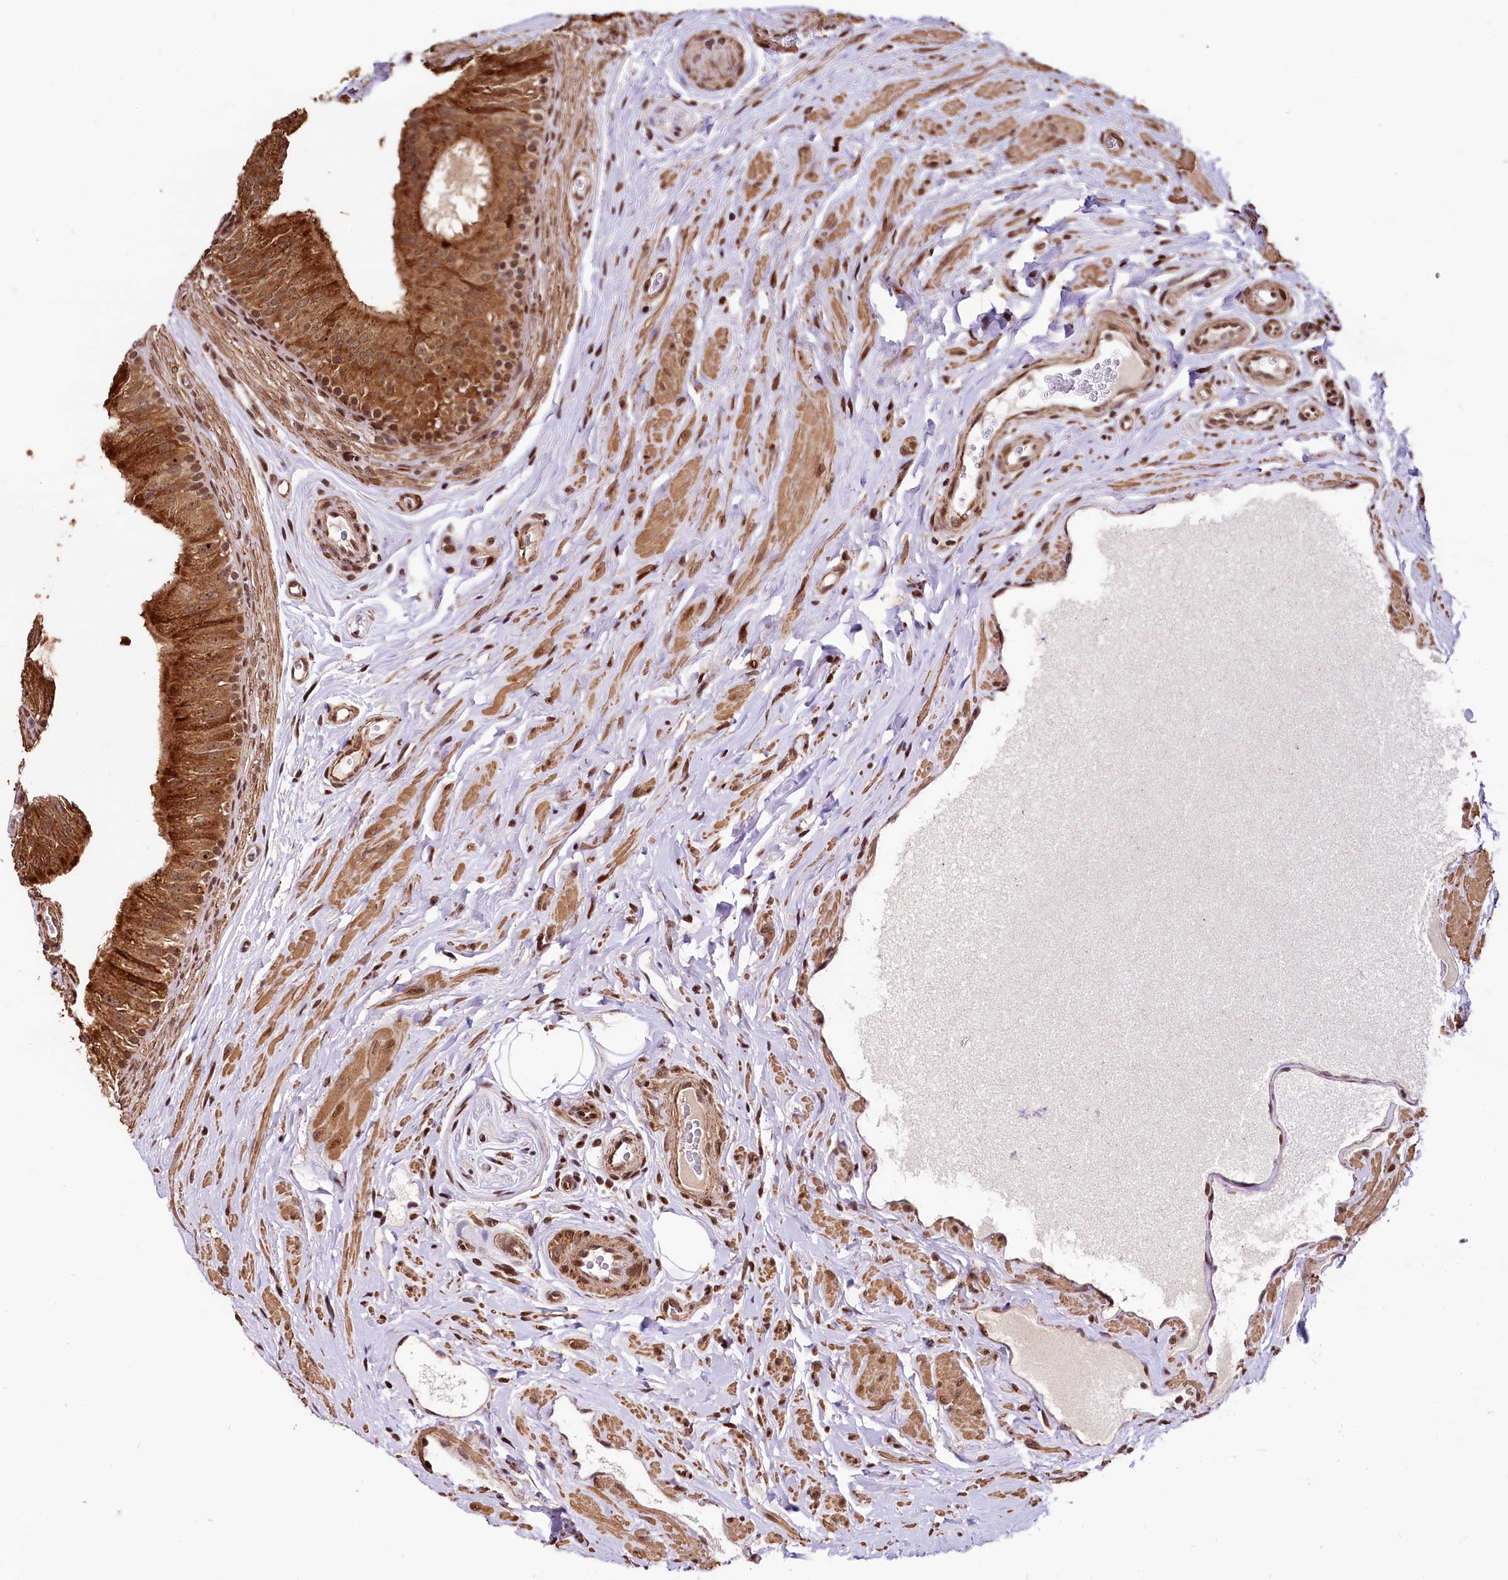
{"staining": {"intensity": "strong", "quantity": ">75%", "location": "cytoplasmic/membranous"}, "tissue": "epididymis", "cell_type": "Glandular cells", "image_type": "normal", "snomed": [{"axis": "morphology", "description": "Normal tissue, NOS"}, {"axis": "topography", "description": "Epididymis"}], "caption": "Strong cytoplasmic/membranous positivity is identified in about >75% of glandular cells in unremarkable epididymis. The protein of interest is stained brown, and the nuclei are stained in blue (DAB IHC with brightfield microscopy, high magnification).", "gene": "PDS5B", "patient": {"sex": "male", "age": 46}}